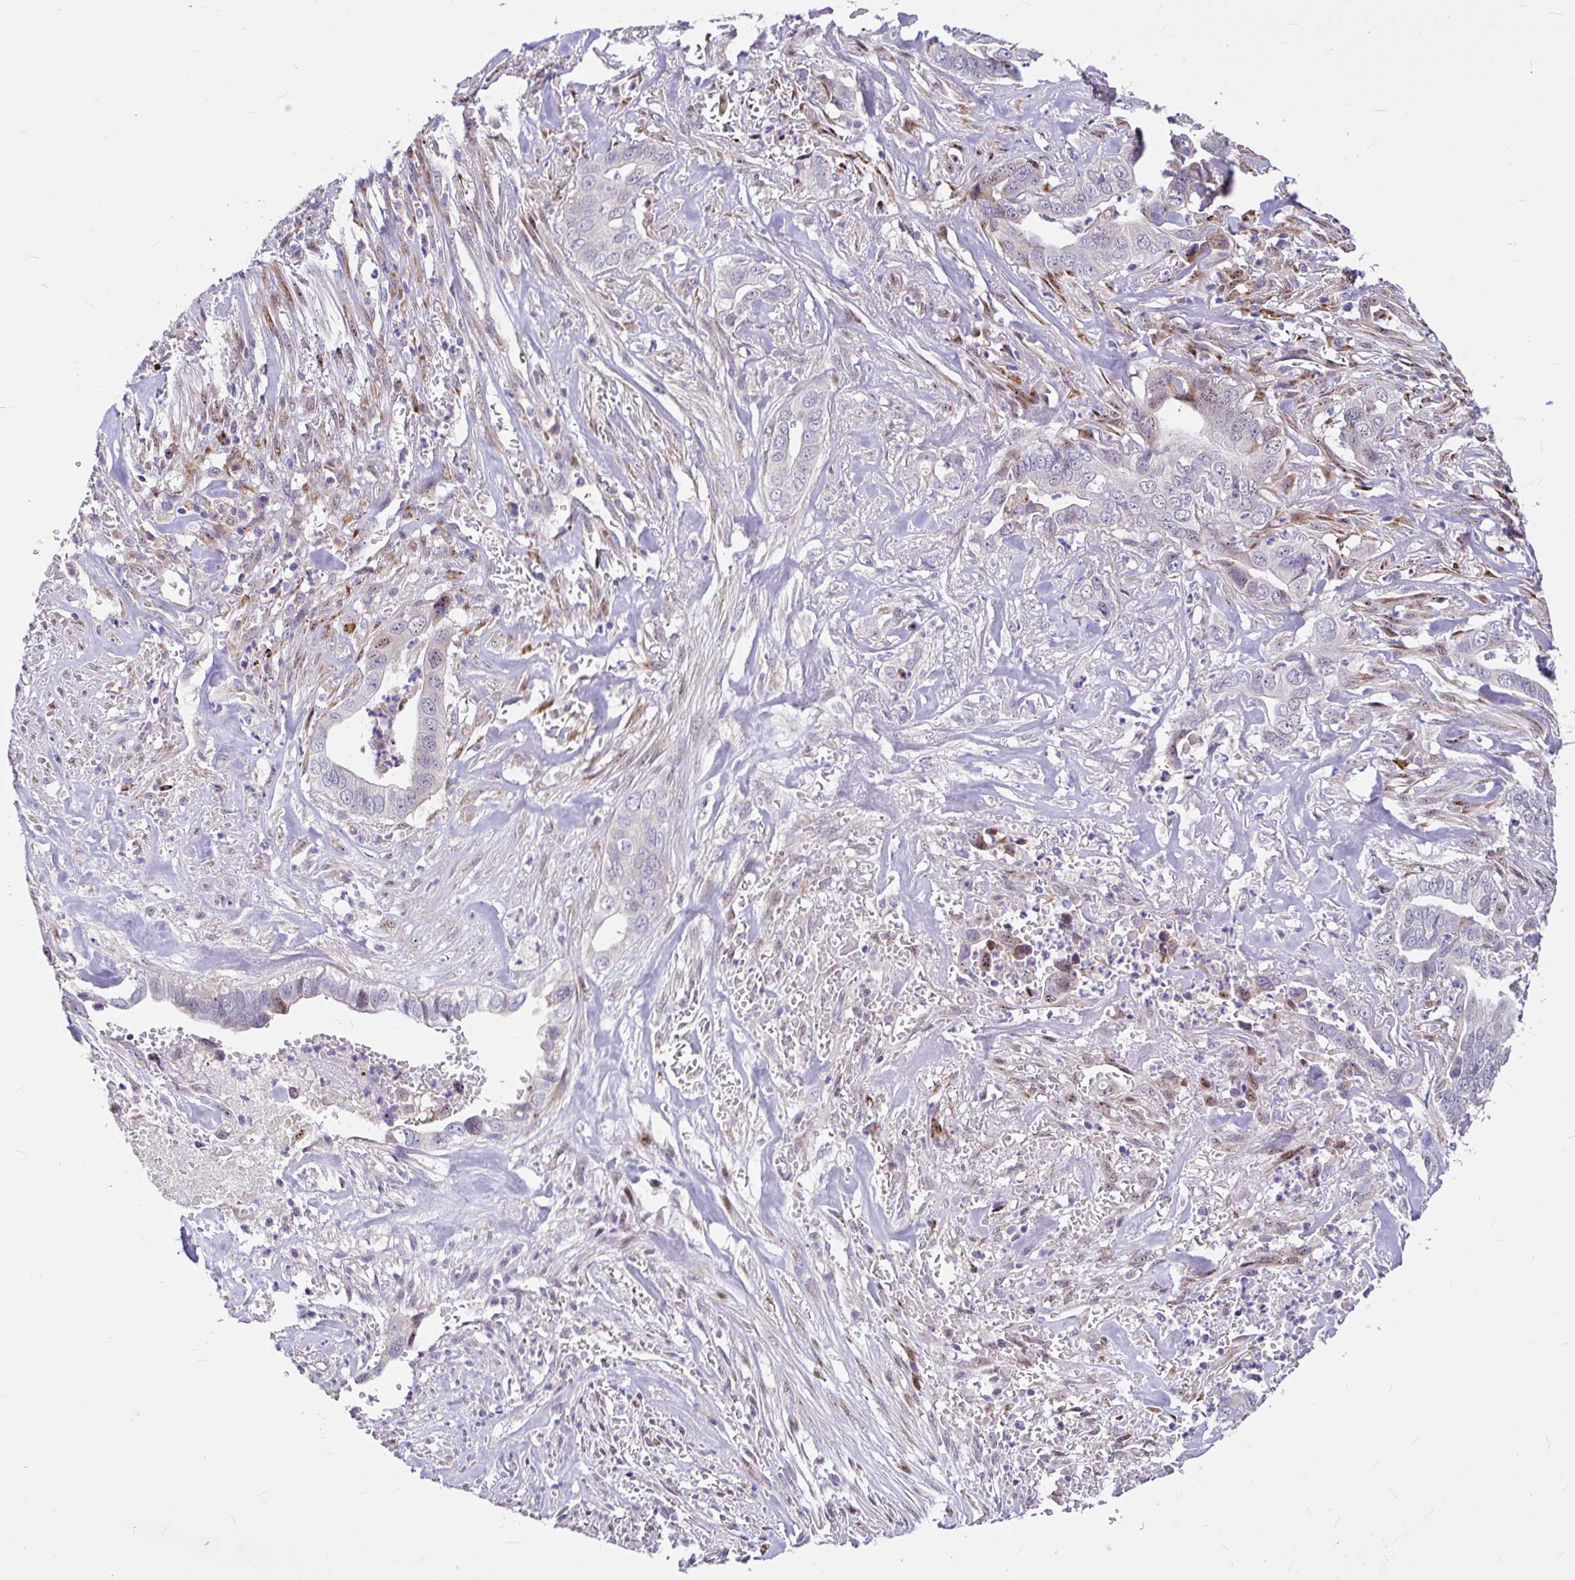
{"staining": {"intensity": "negative", "quantity": "none", "location": "none"}, "tissue": "liver cancer", "cell_type": "Tumor cells", "image_type": "cancer", "snomed": [{"axis": "morphology", "description": "Cholangiocarcinoma"}, {"axis": "topography", "description": "Liver"}], "caption": "DAB immunohistochemical staining of human liver cancer demonstrates no significant positivity in tumor cells.", "gene": "GABBR2", "patient": {"sex": "female", "age": 79}}